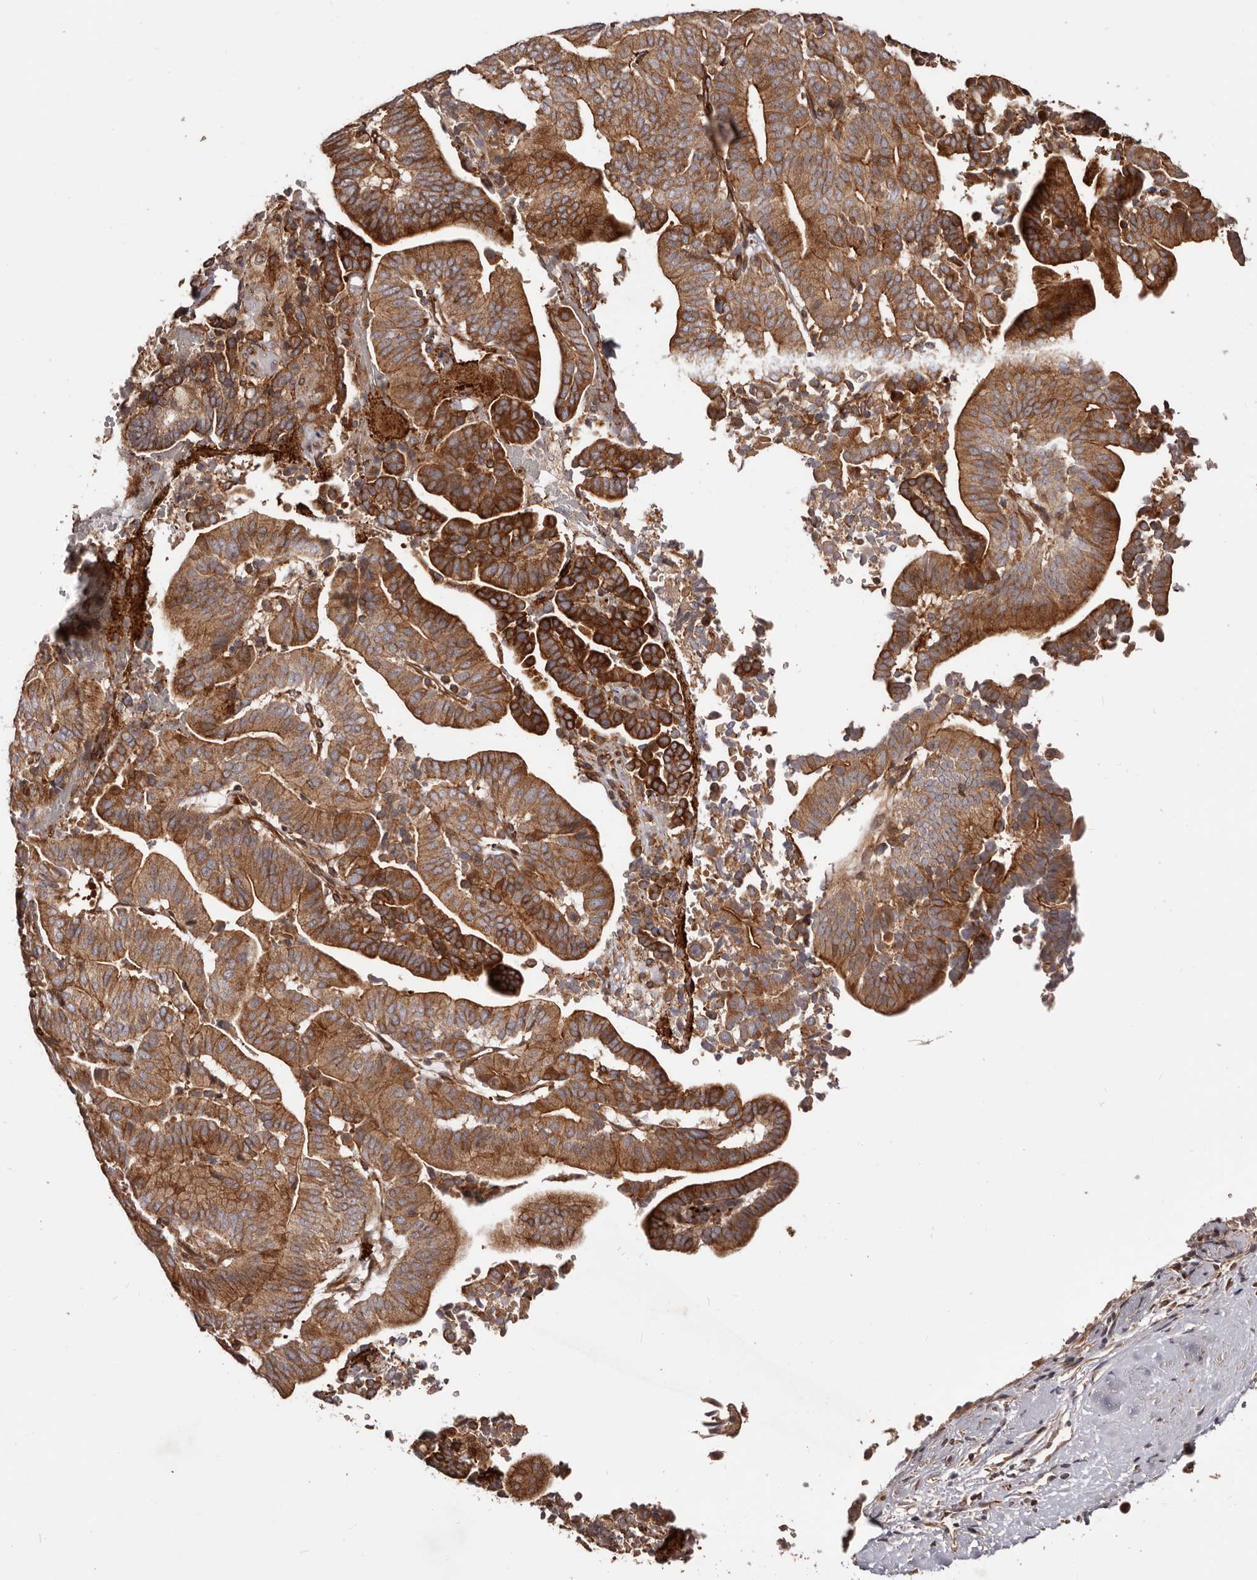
{"staining": {"intensity": "strong", "quantity": ">75%", "location": "cytoplasmic/membranous"}, "tissue": "liver cancer", "cell_type": "Tumor cells", "image_type": "cancer", "snomed": [{"axis": "morphology", "description": "Cholangiocarcinoma"}, {"axis": "topography", "description": "Liver"}], "caption": "Tumor cells reveal high levels of strong cytoplasmic/membranous positivity in approximately >75% of cells in human liver cancer (cholangiocarcinoma).", "gene": "GTPBP1", "patient": {"sex": "female", "age": 75}}